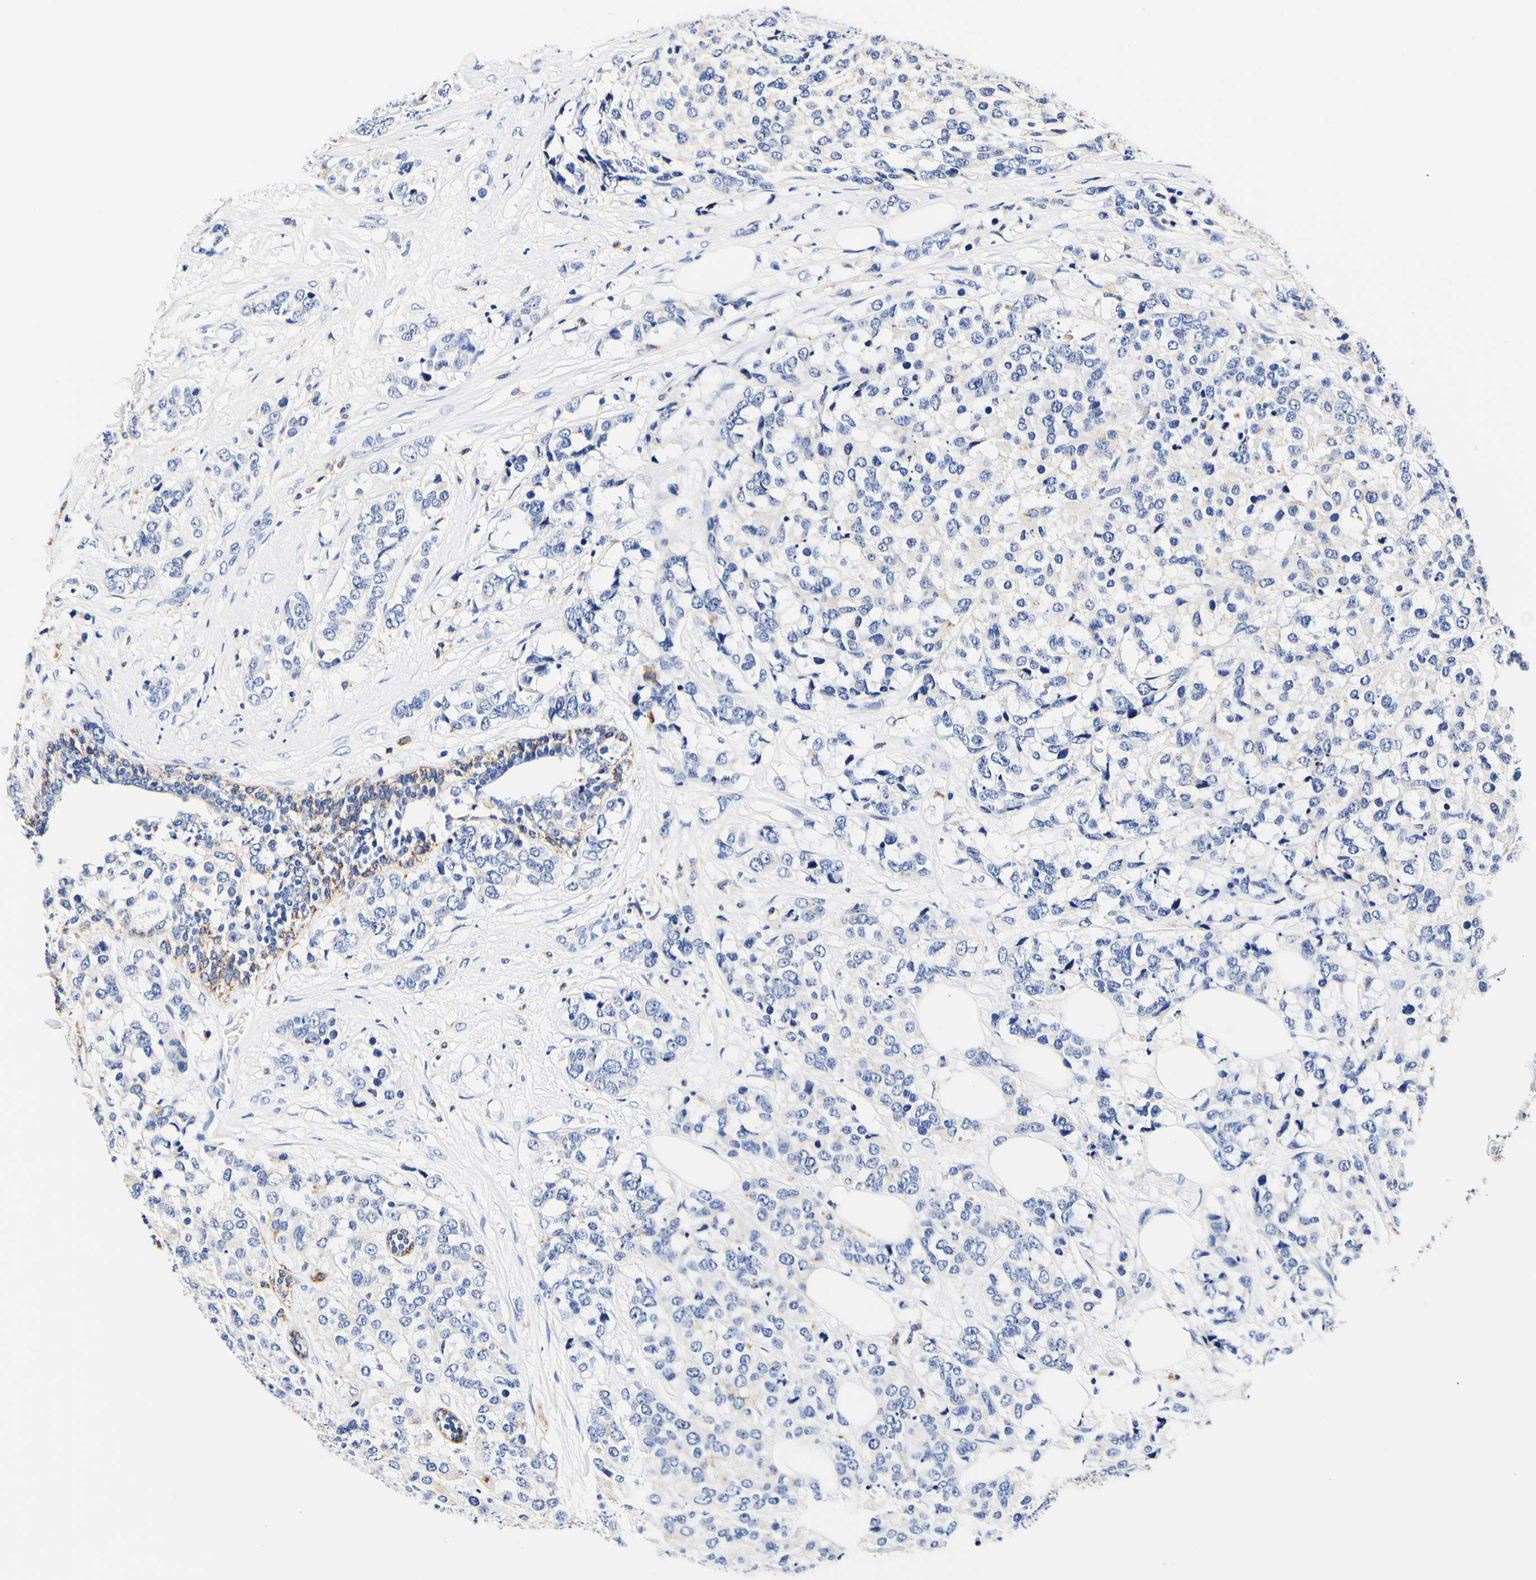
{"staining": {"intensity": "negative", "quantity": "none", "location": "none"}, "tissue": "breast cancer", "cell_type": "Tumor cells", "image_type": "cancer", "snomed": [{"axis": "morphology", "description": "Lobular carcinoma"}, {"axis": "topography", "description": "Breast"}], "caption": "Human lobular carcinoma (breast) stained for a protein using immunohistochemistry exhibits no staining in tumor cells.", "gene": "CAMK4", "patient": {"sex": "female", "age": 59}}